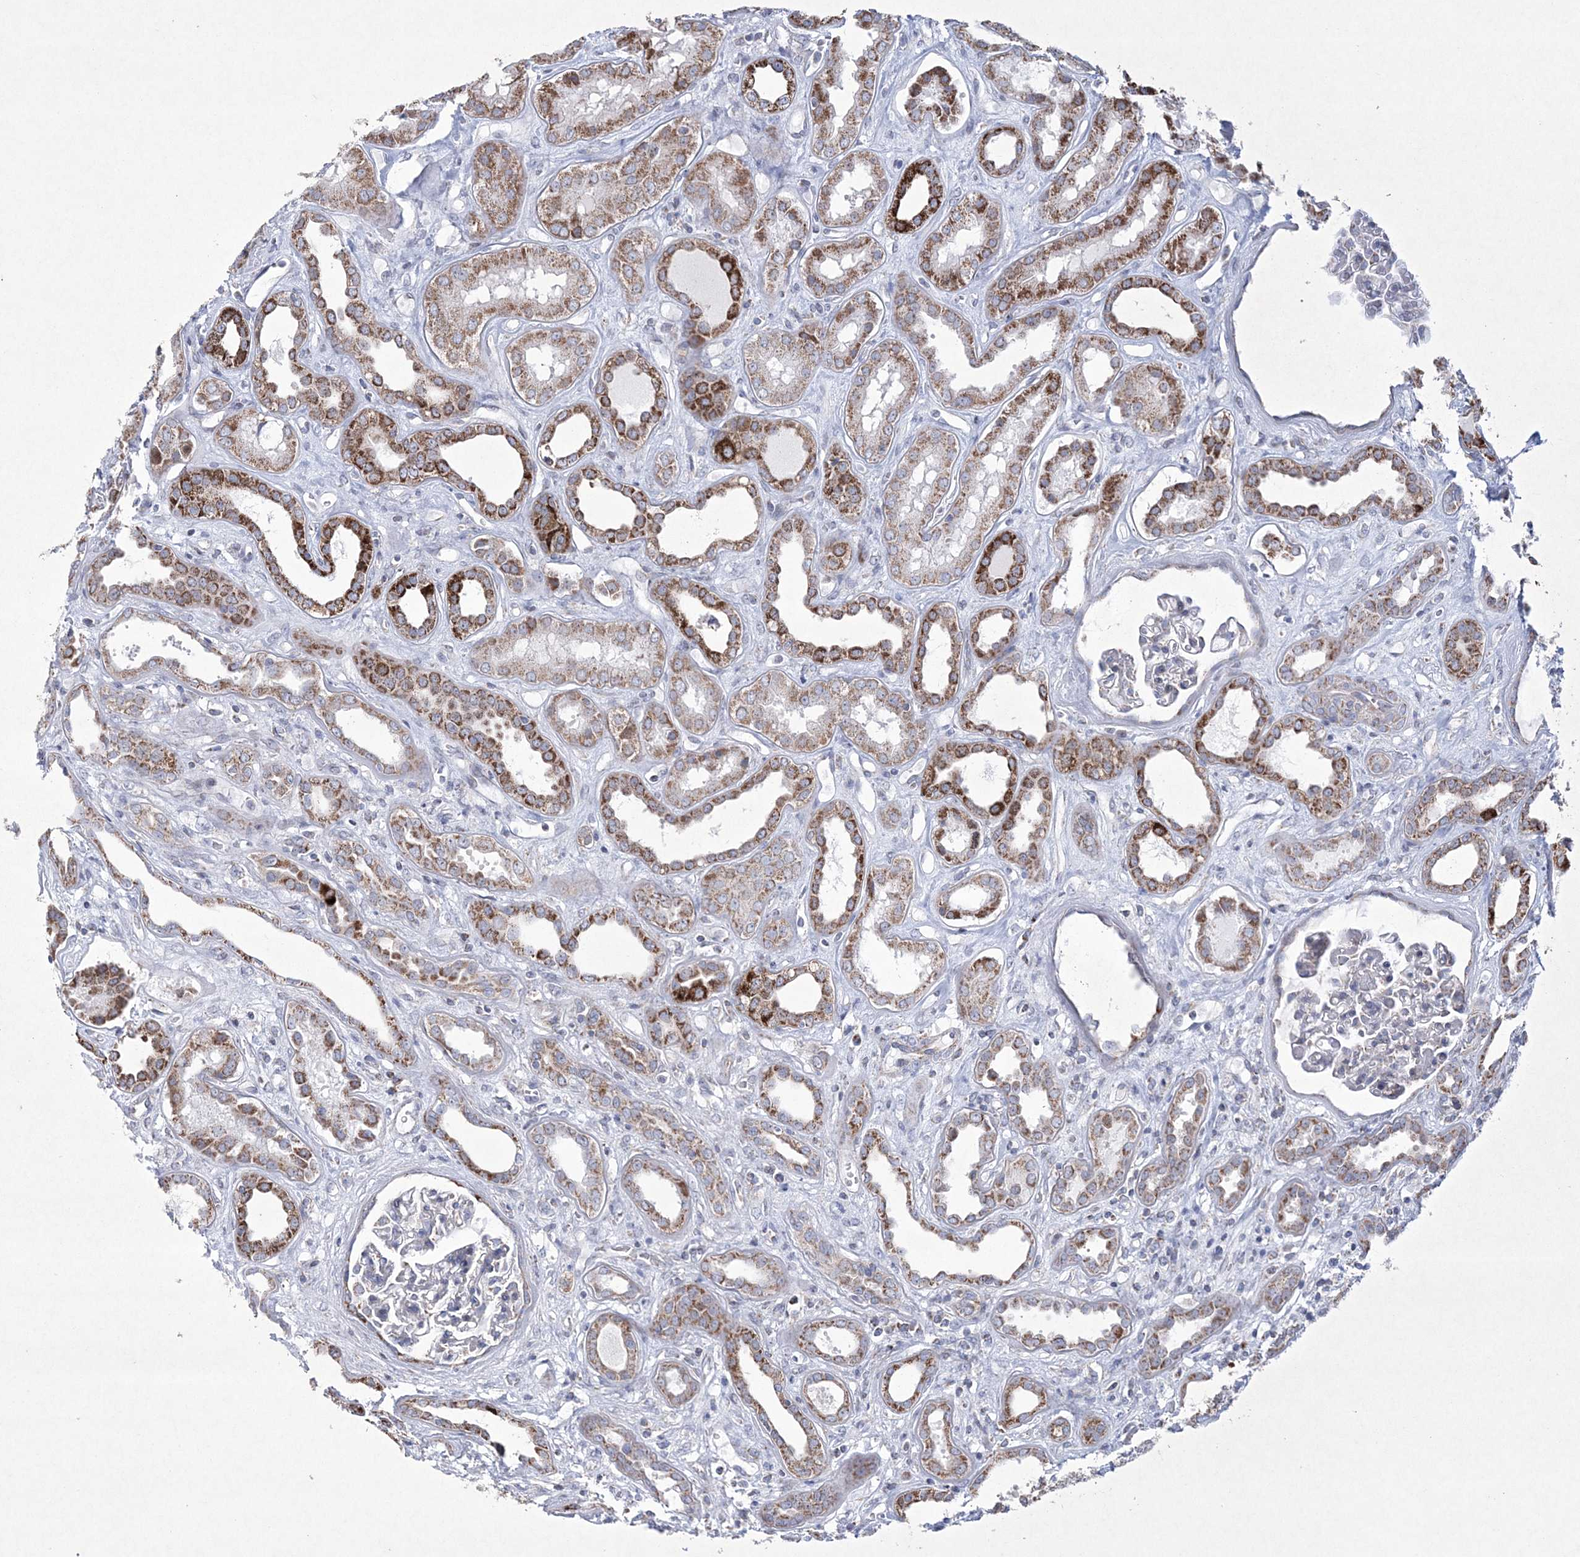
{"staining": {"intensity": "negative", "quantity": "none", "location": "none"}, "tissue": "kidney", "cell_type": "Cells in glomeruli", "image_type": "normal", "snomed": [{"axis": "morphology", "description": "Normal tissue, NOS"}, {"axis": "topography", "description": "Kidney"}], "caption": "IHC histopathology image of unremarkable kidney stained for a protein (brown), which exhibits no expression in cells in glomeruli. The staining is performed using DAB (3,3'-diaminobenzidine) brown chromogen with nuclei counter-stained in using hematoxylin.", "gene": "CES4A", "patient": {"sex": "male", "age": 59}}